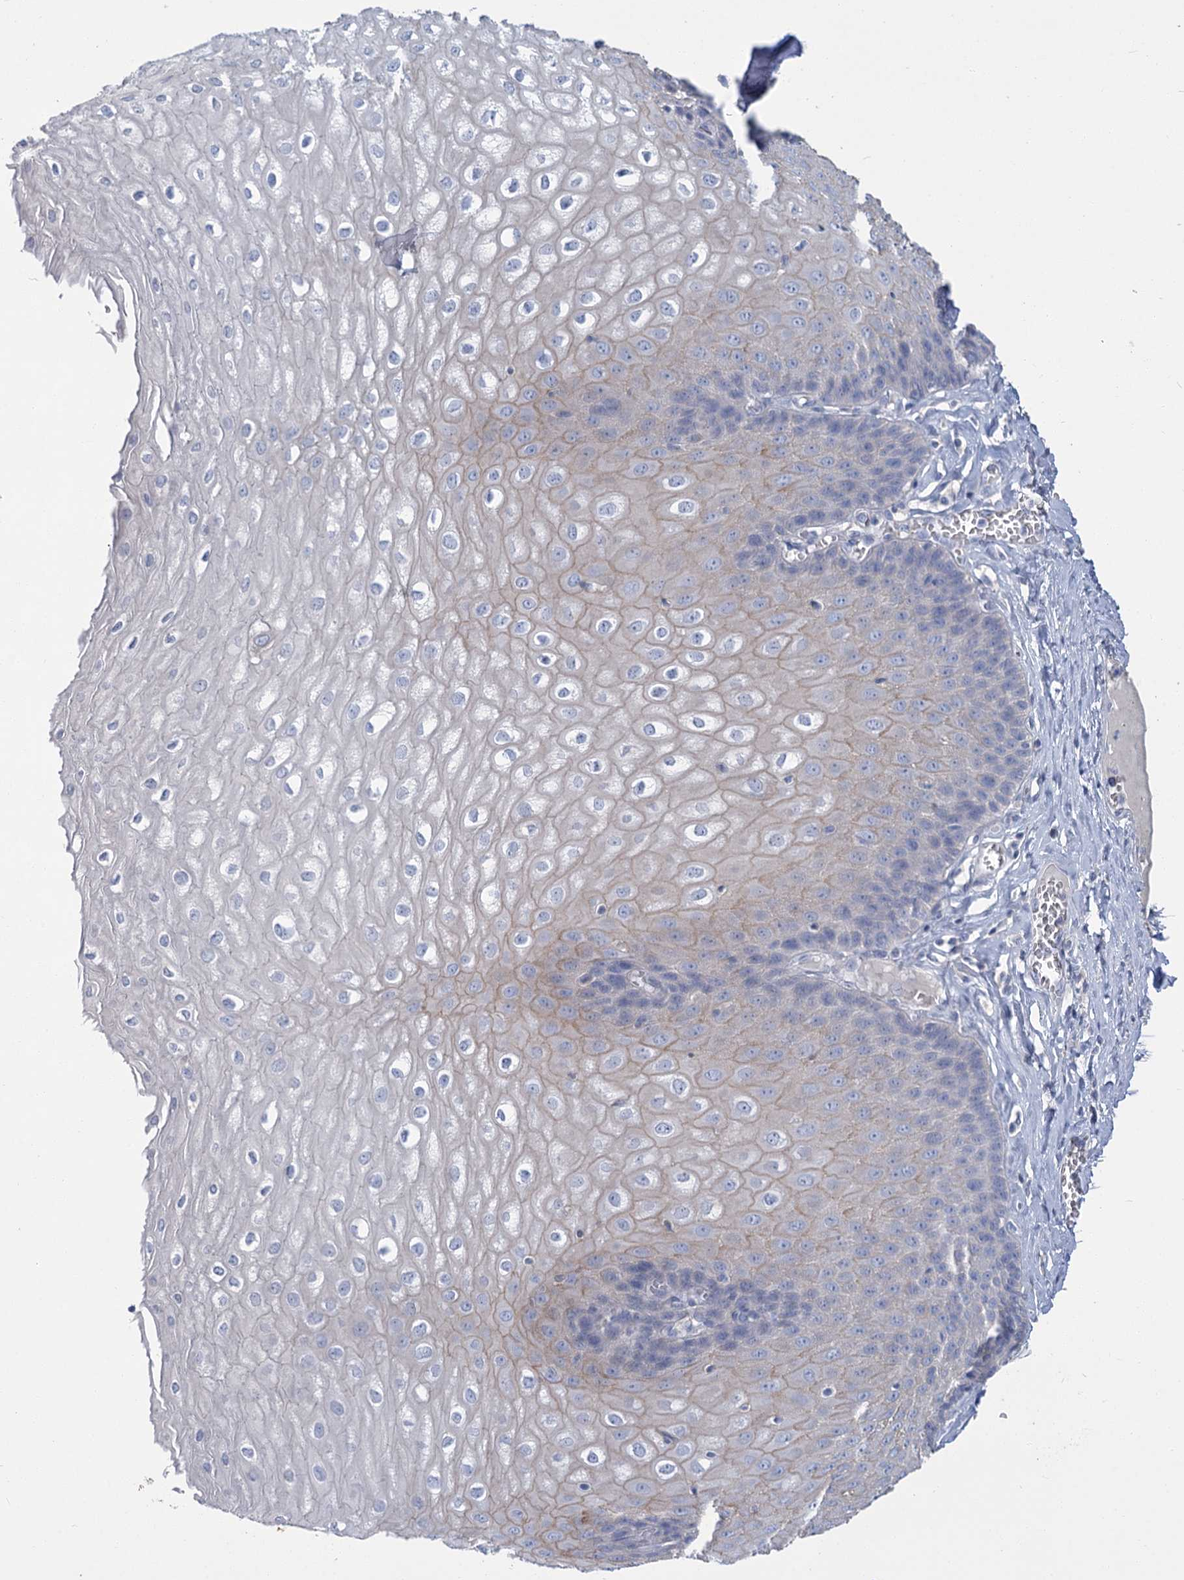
{"staining": {"intensity": "weak", "quantity": "<25%", "location": "cytoplasmic/membranous"}, "tissue": "esophagus", "cell_type": "Squamous epithelial cells", "image_type": "normal", "snomed": [{"axis": "morphology", "description": "Normal tissue, NOS"}, {"axis": "topography", "description": "Esophagus"}], "caption": "A photomicrograph of human esophagus is negative for staining in squamous epithelial cells.", "gene": "SLC9A3", "patient": {"sex": "male", "age": 60}}